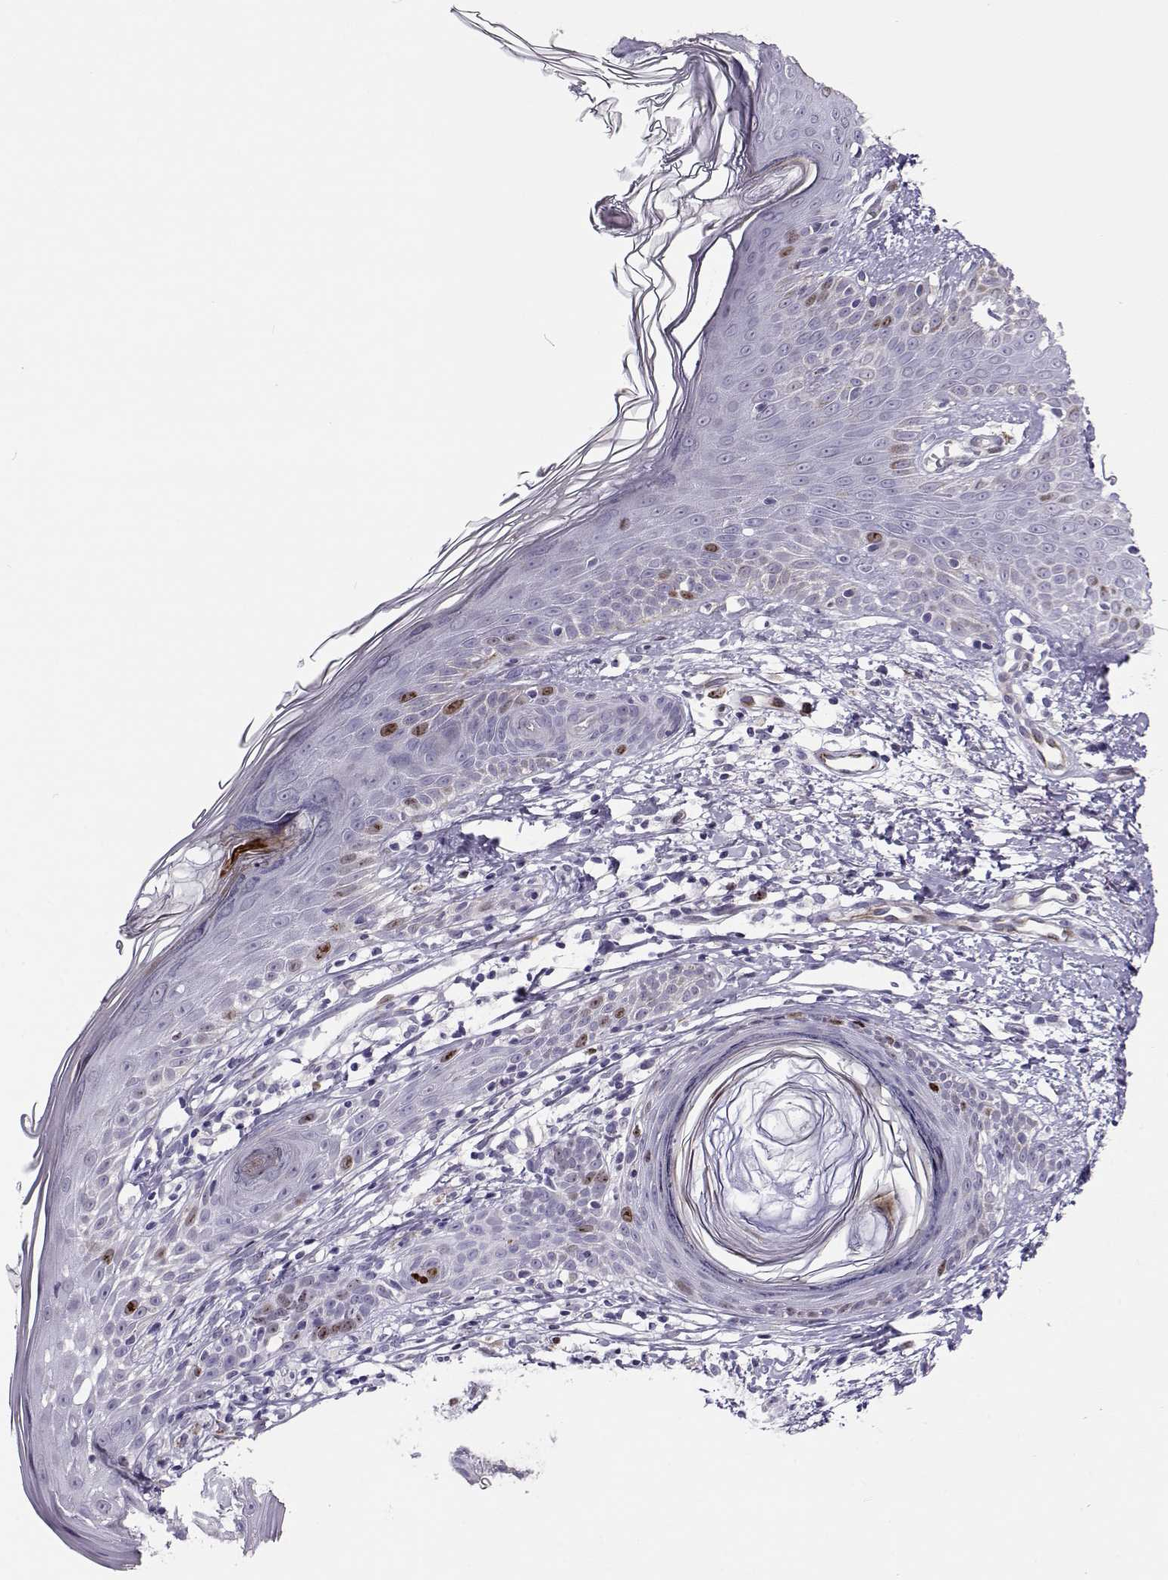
{"staining": {"intensity": "weak", "quantity": "<25%", "location": "nuclear"}, "tissue": "skin cancer", "cell_type": "Tumor cells", "image_type": "cancer", "snomed": [{"axis": "morphology", "description": "Basal cell carcinoma"}, {"axis": "topography", "description": "Skin"}], "caption": "High power microscopy image of an IHC histopathology image of basal cell carcinoma (skin), revealing no significant staining in tumor cells.", "gene": "NPW", "patient": {"sex": "male", "age": 85}}